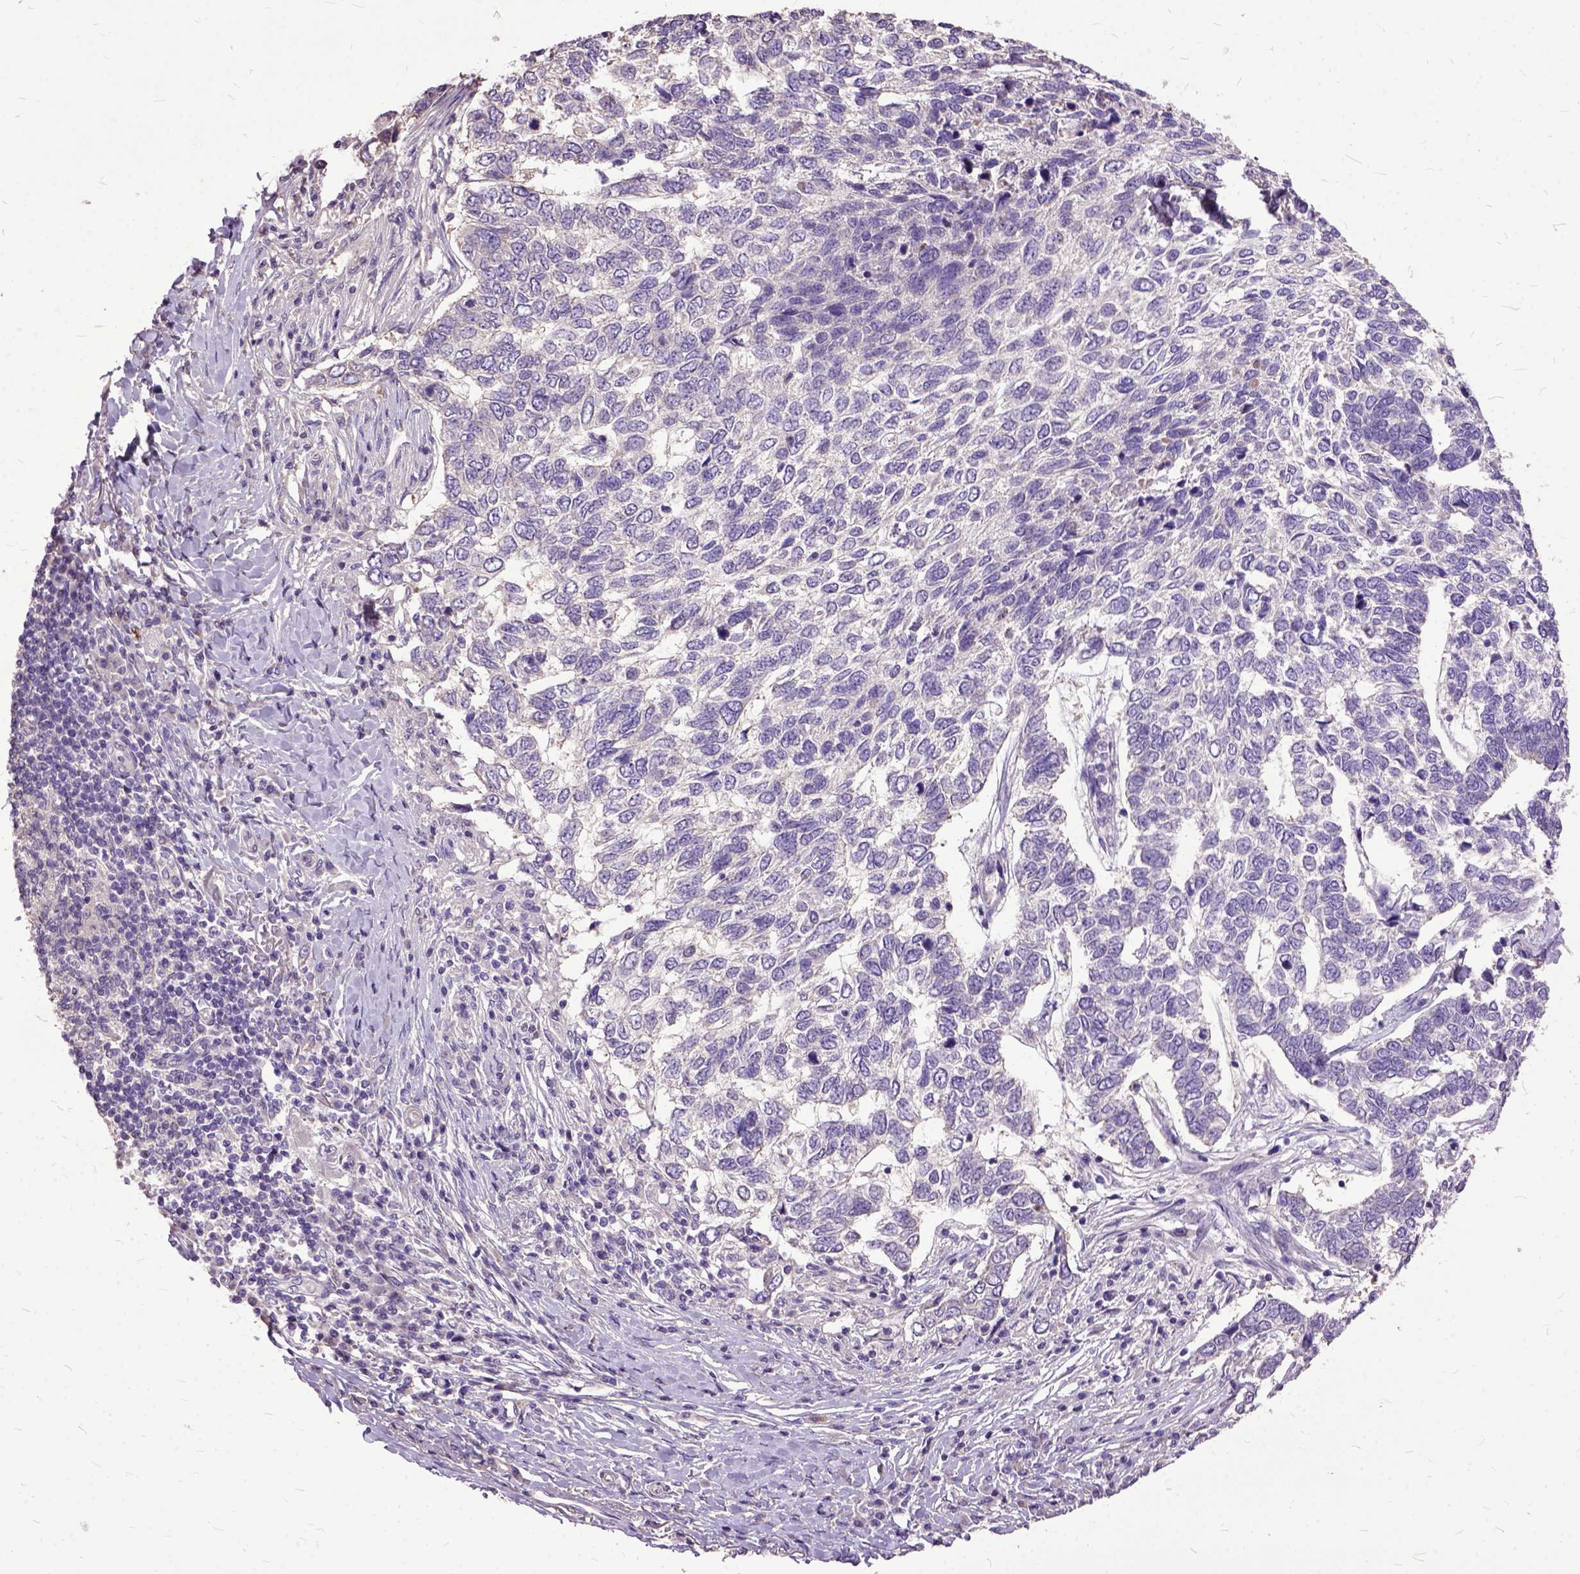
{"staining": {"intensity": "negative", "quantity": "none", "location": "none"}, "tissue": "skin cancer", "cell_type": "Tumor cells", "image_type": "cancer", "snomed": [{"axis": "morphology", "description": "Basal cell carcinoma"}, {"axis": "topography", "description": "Skin"}], "caption": "An immunohistochemistry micrograph of skin cancer (basal cell carcinoma) is shown. There is no staining in tumor cells of skin cancer (basal cell carcinoma). (Stains: DAB (3,3'-diaminobenzidine) immunohistochemistry (IHC) with hematoxylin counter stain, Microscopy: brightfield microscopy at high magnification).", "gene": "AREG", "patient": {"sex": "female", "age": 65}}